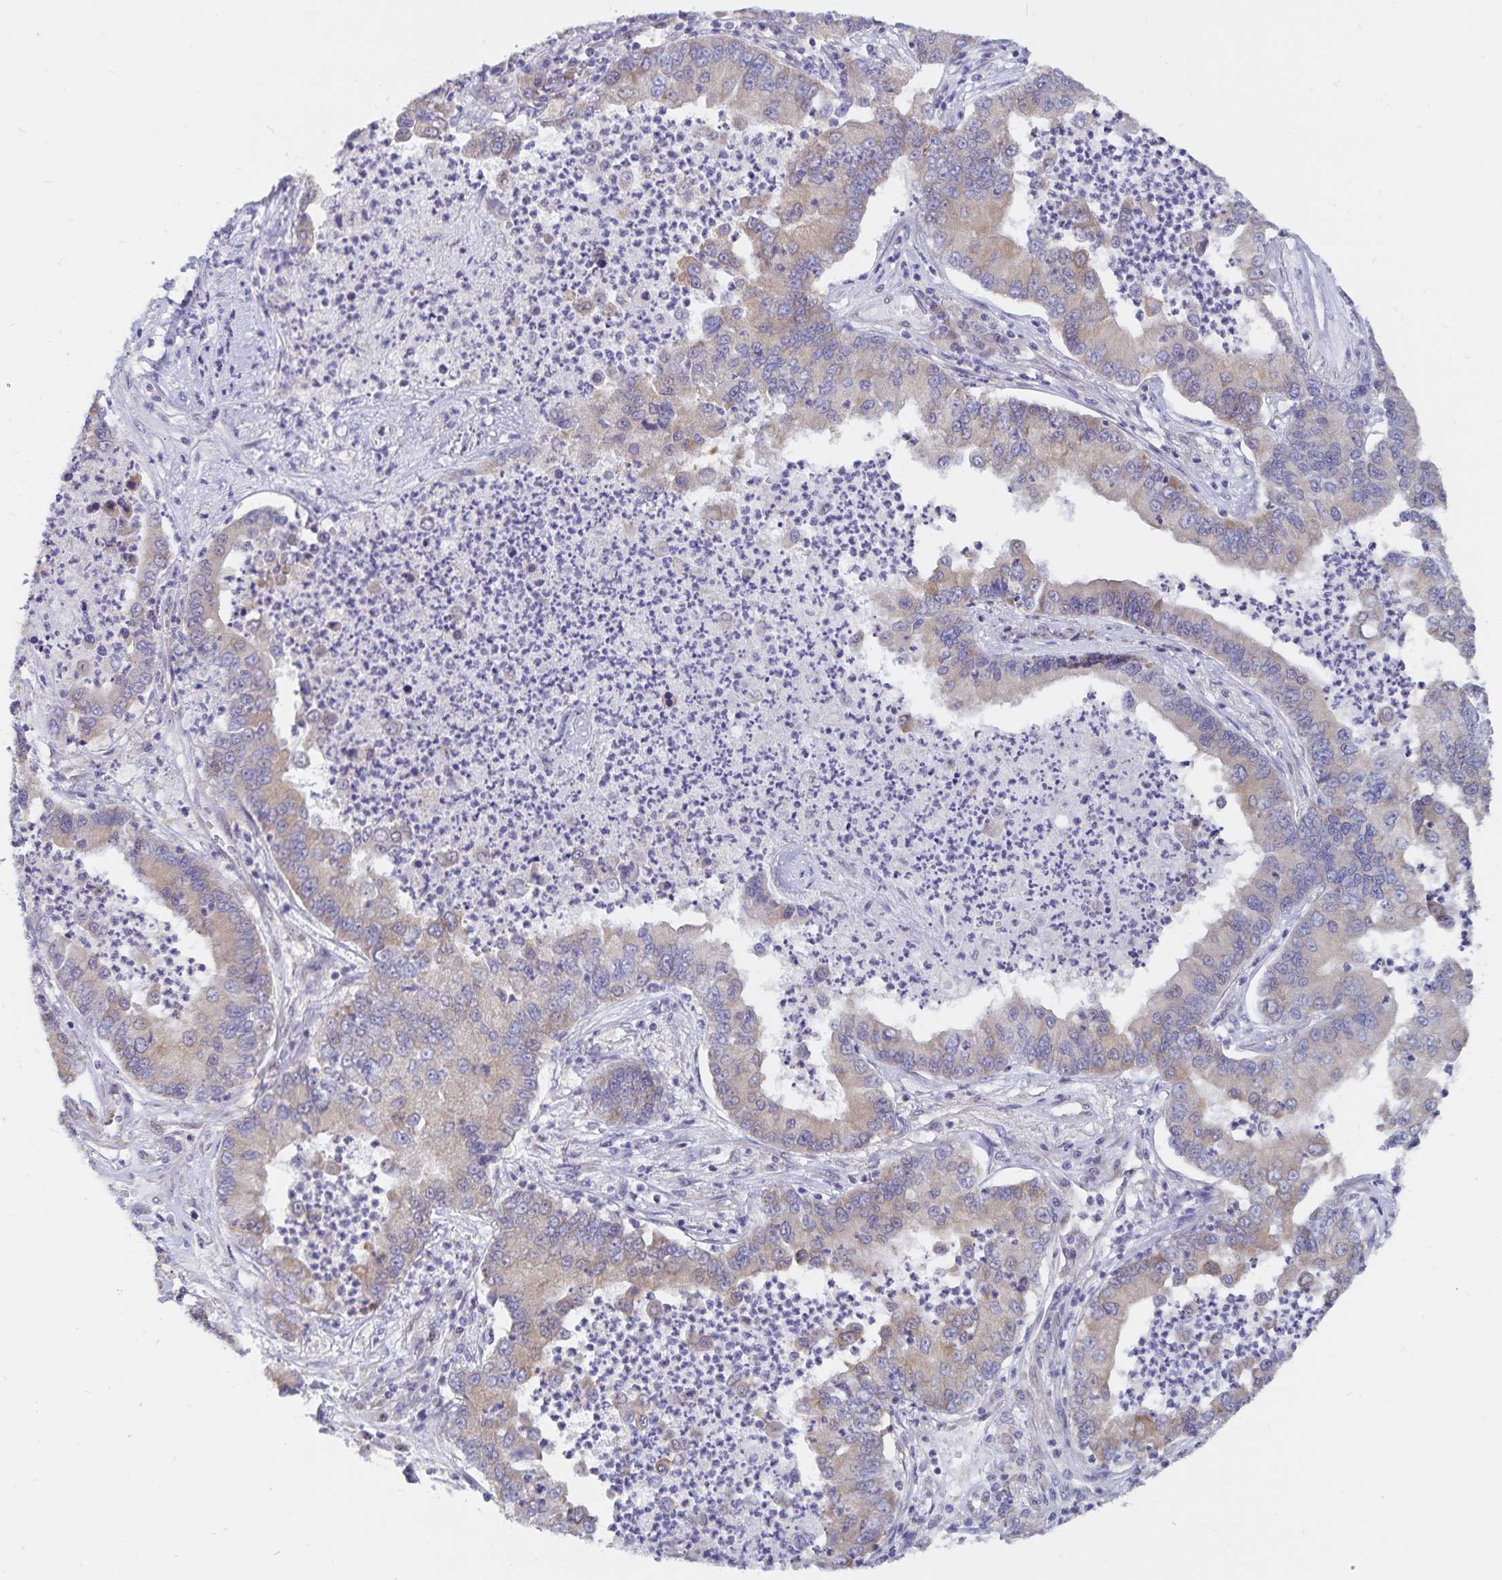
{"staining": {"intensity": "weak", "quantity": "25%-75%", "location": "cytoplasmic/membranous"}, "tissue": "lung cancer", "cell_type": "Tumor cells", "image_type": "cancer", "snomed": [{"axis": "morphology", "description": "Adenocarcinoma, NOS"}, {"axis": "topography", "description": "Lung"}], "caption": "The histopathology image reveals staining of adenocarcinoma (lung), revealing weak cytoplasmic/membranous protein expression (brown color) within tumor cells. (DAB (3,3'-diaminobenzidine) IHC with brightfield microscopy, high magnification).", "gene": "ATP2A2", "patient": {"sex": "female", "age": 57}}